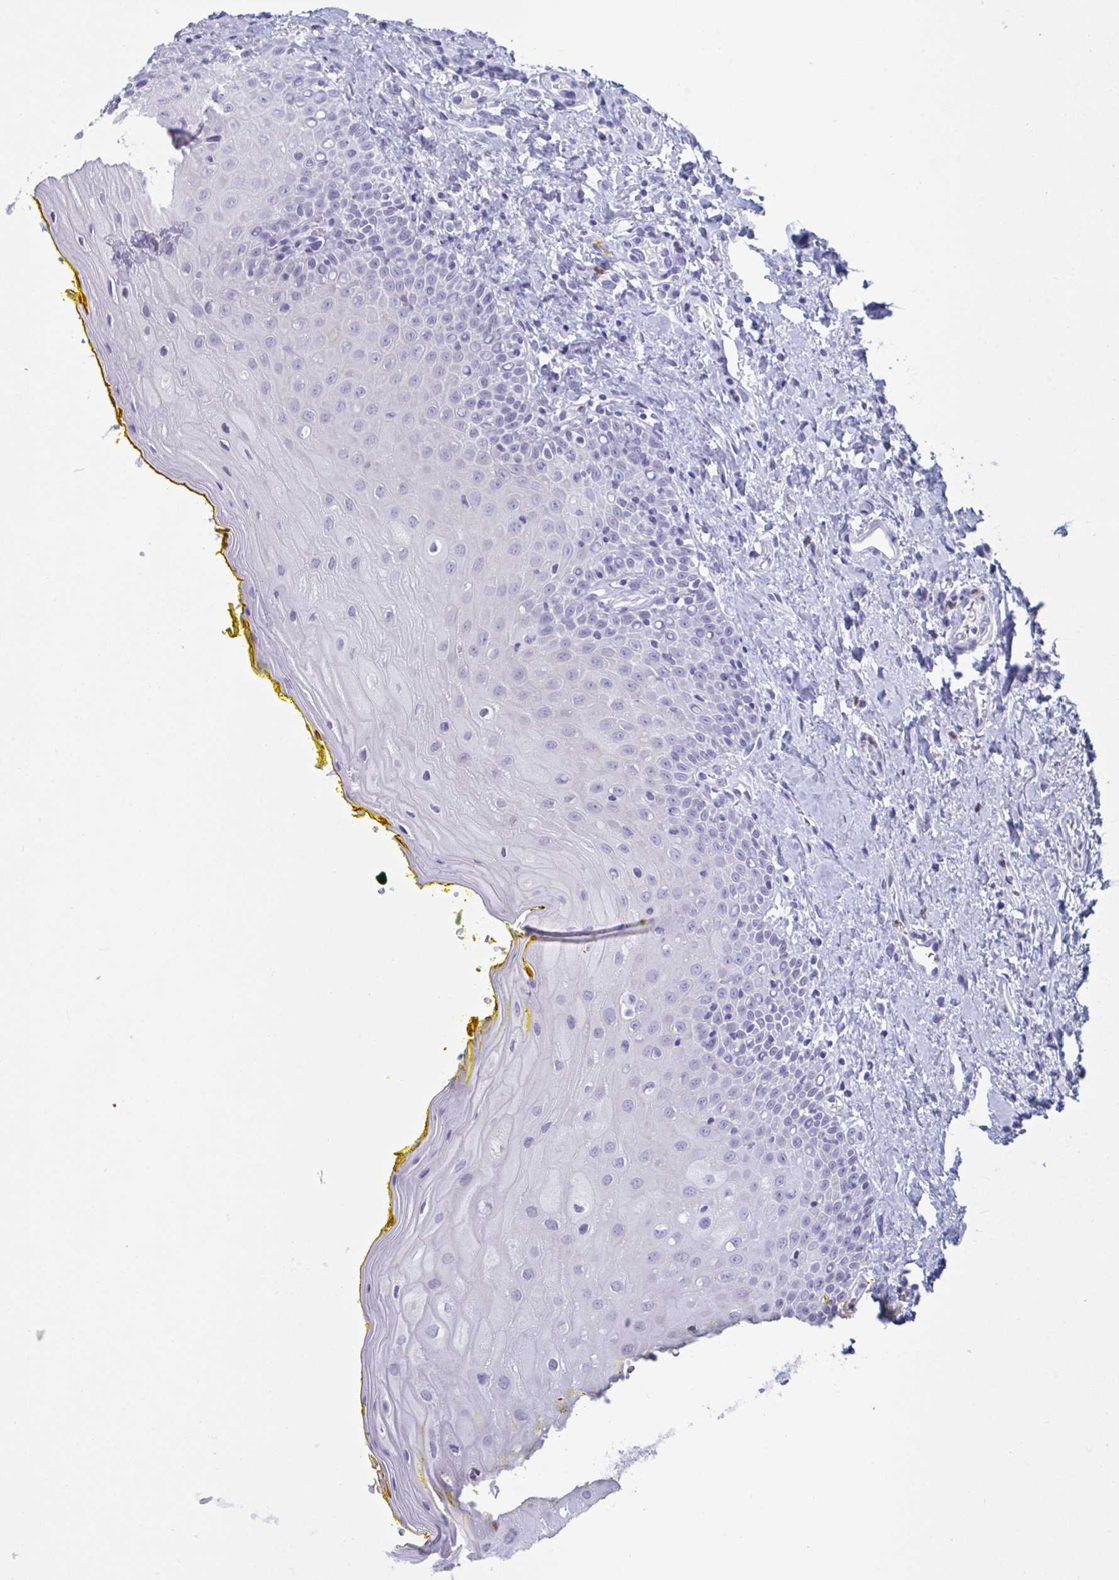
{"staining": {"intensity": "negative", "quantity": "none", "location": "none"}, "tissue": "oral mucosa", "cell_type": "Squamous epithelial cells", "image_type": "normal", "snomed": [{"axis": "morphology", "description": "Normal tissue, NOS"}, {"axis": "morphology", "description": "Squamous cell carcinoma, NOS"}, {"axis": "topography", "description": "Oral tissue"}, {"axis": "topography", "description": "Head-Neck"}], "caption": "Immunohistochemical staining of unremarkable human oral mucosa exhibits no significant staining in squamous epithelial cells.", "gene": "CYP4F11", "patient": {"sex": "female", "age": 70}}